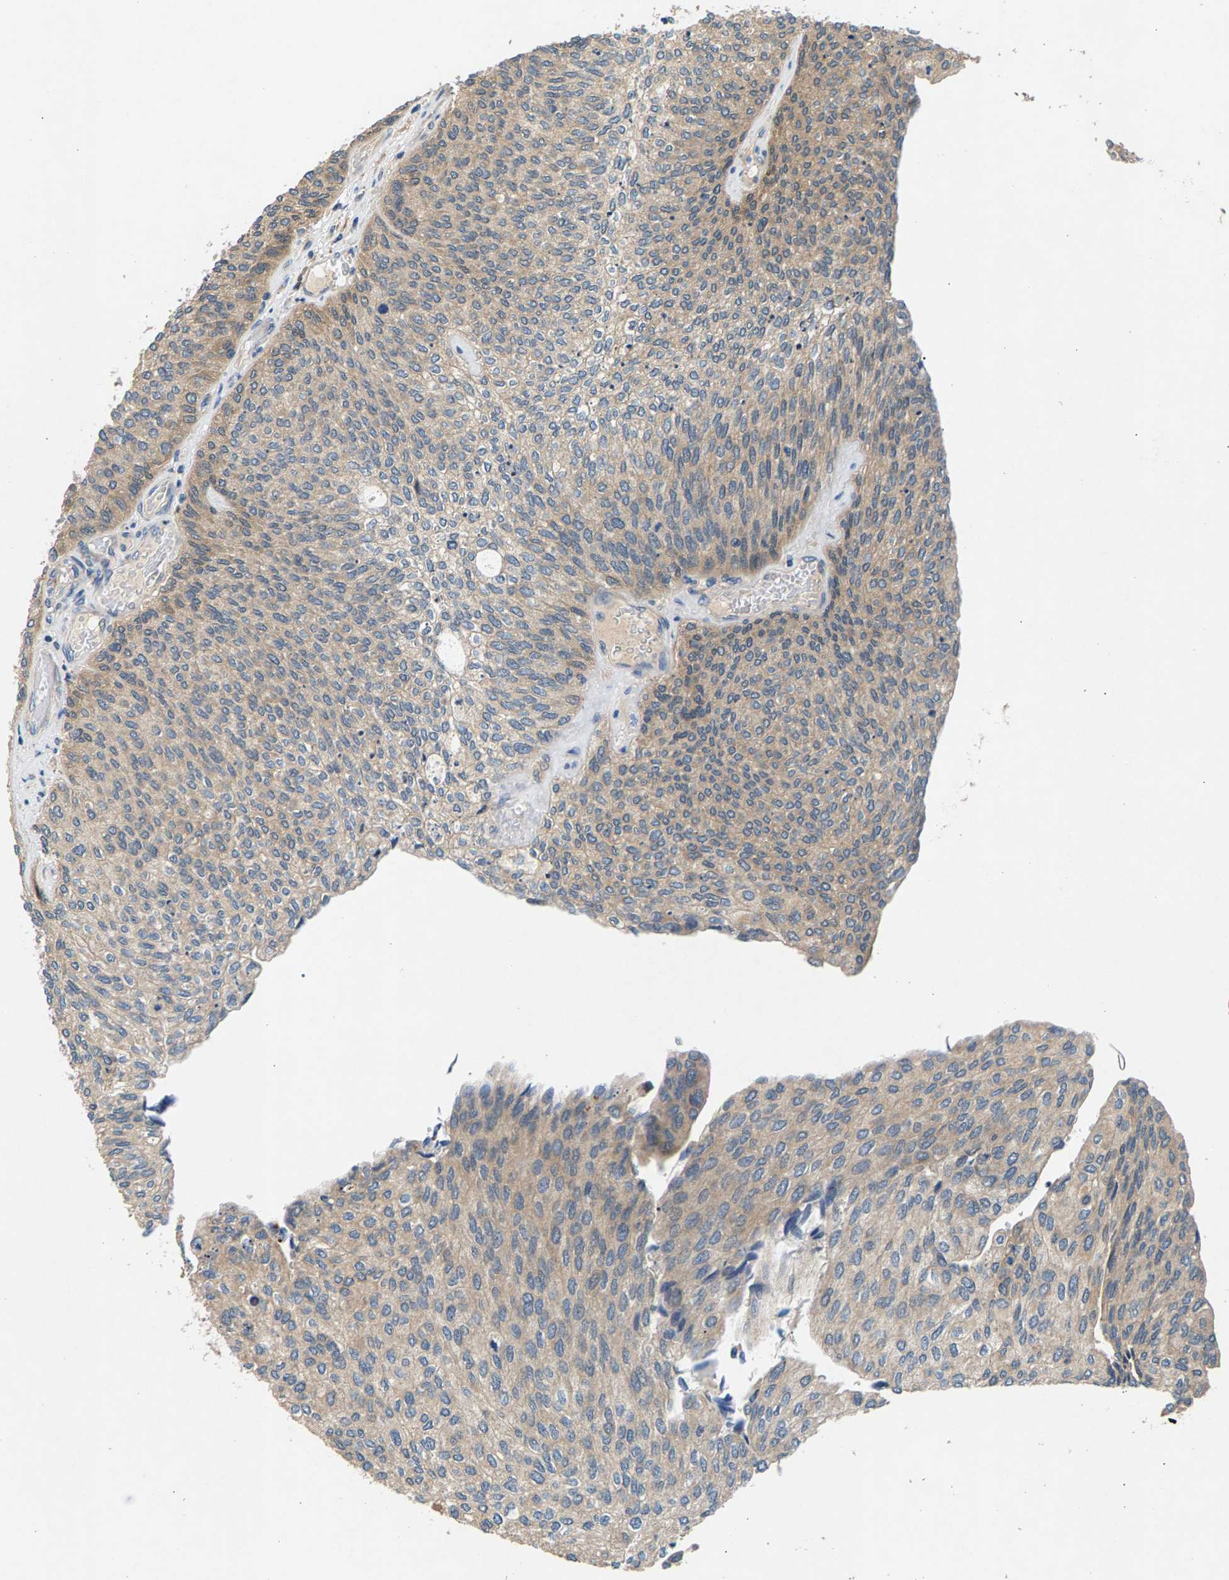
{"staining": {"intensity": "weak", "quantity": "25%-75%", "location": "cytoplasmic/membranous"}, "tissue": "urothelial cancer", "cell_type": "Tumor cells", "image_type": "cancer", "snomed": [{"axis": "morphology", "description": "Urothelial carcinoma, Low grade"}, {"axis": "topography", "description": "Urinary bladder"}], "caption": "Tumor cells demonstrate low levels of weak cytoplasmic/membranous positivity in approximately 25%-75% of cells in human urothelial cancer.", "gene": "NT5C", "patient": {"sex": "female", "age": 79}}